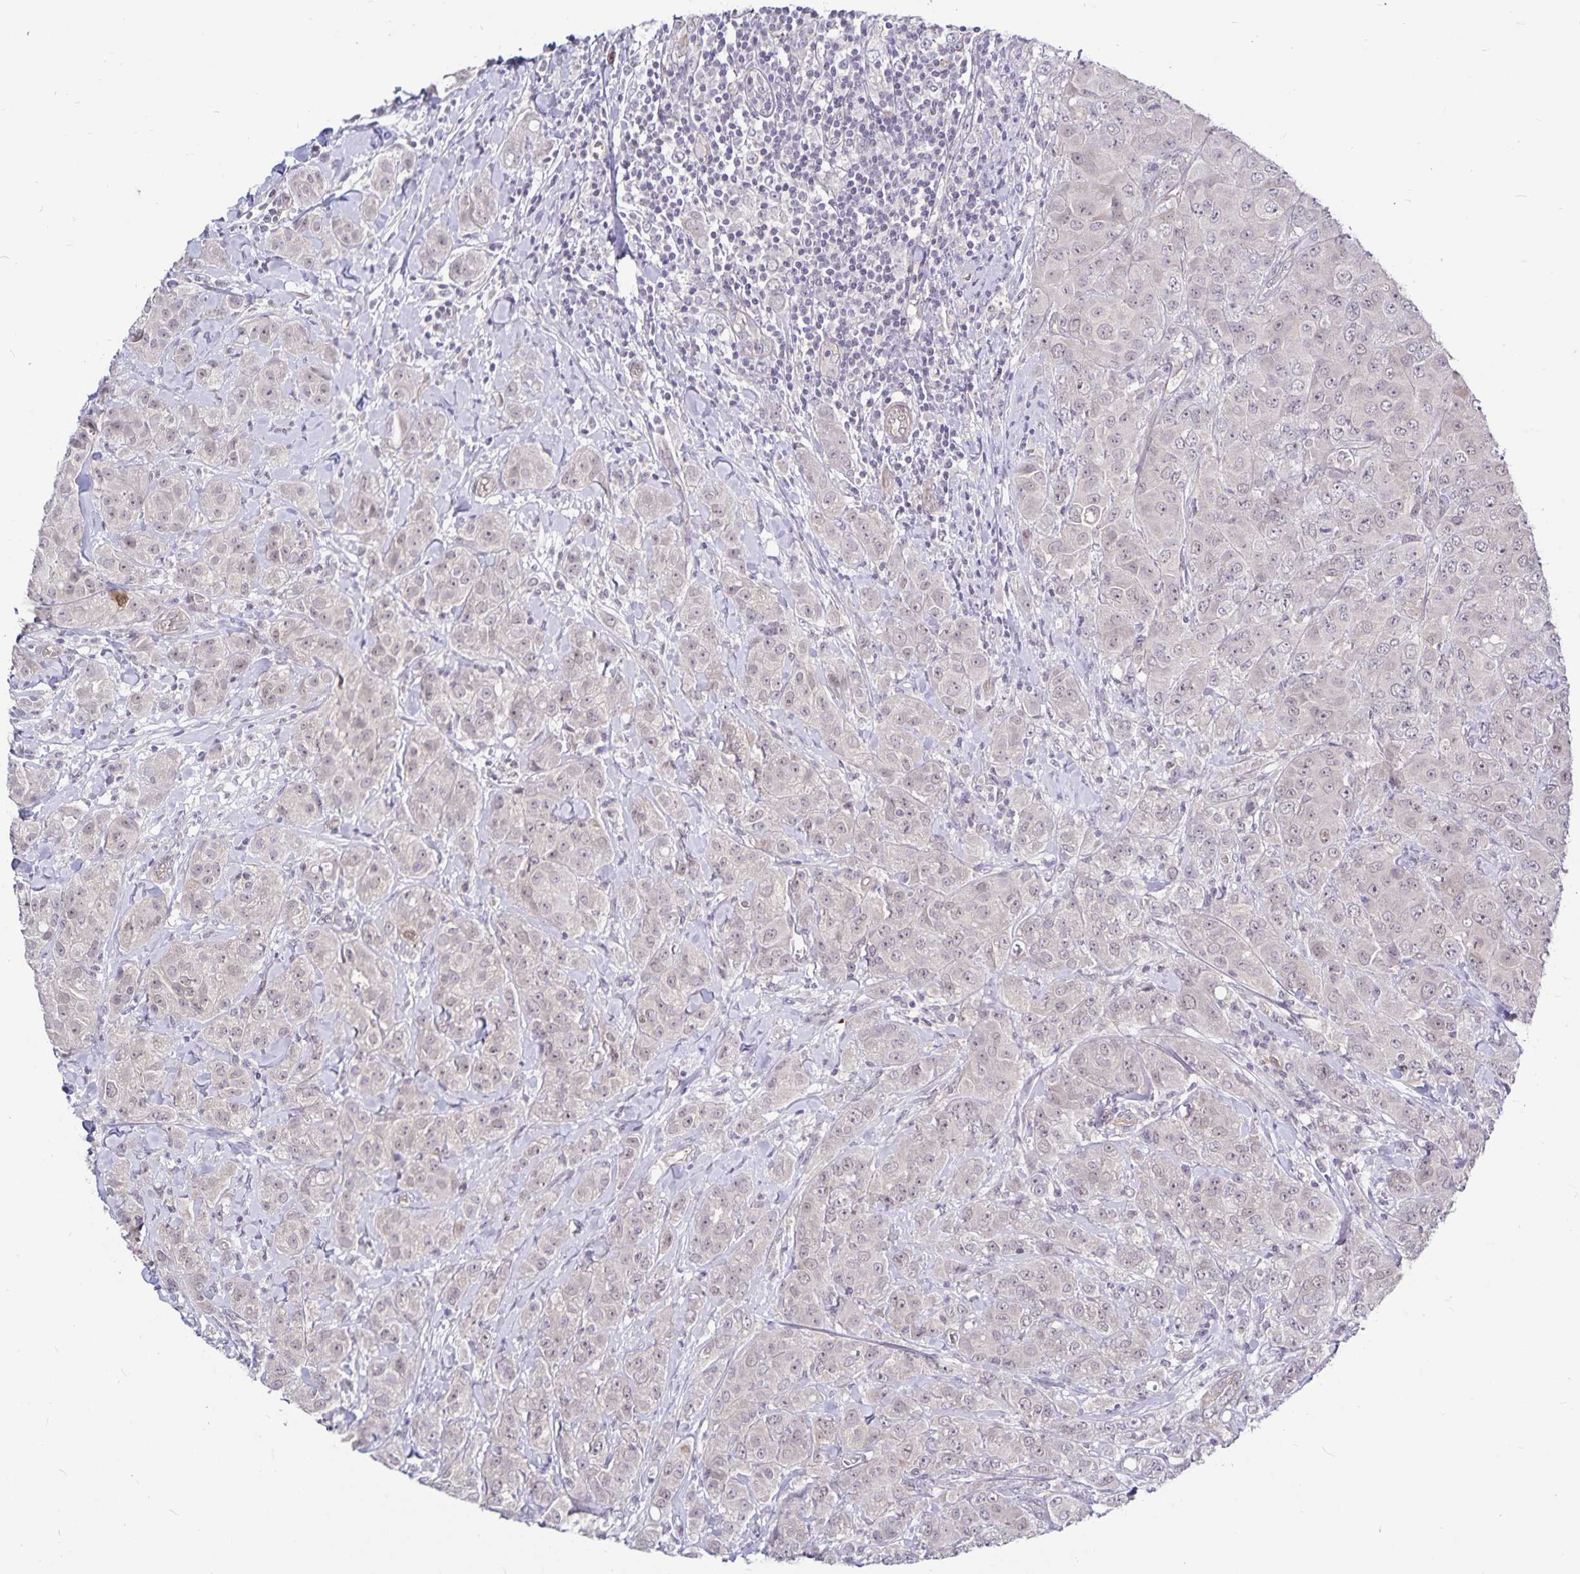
{"staining": {"intensity": "weak", "quantity": "<25%", "location": "nuclear"}, "tissue": "breast cancer", "cell_type": "Tumor cells", "image_type": "cancer", "snomed": [{"axis": "morphology", "description": "Normal tissue, NOS"}, {"axis": "morphology", "description": "Duct carcinoma"}, {"axis": "topography", "description": "Breast"}], "caption": "A high-resolution image shows IHC staining of invasive ductal carcinoma (breast), which displays no significant expression in tumor cells.", "gene": "CDKN2B", "patient": {"sex": "female", "age": 43}}